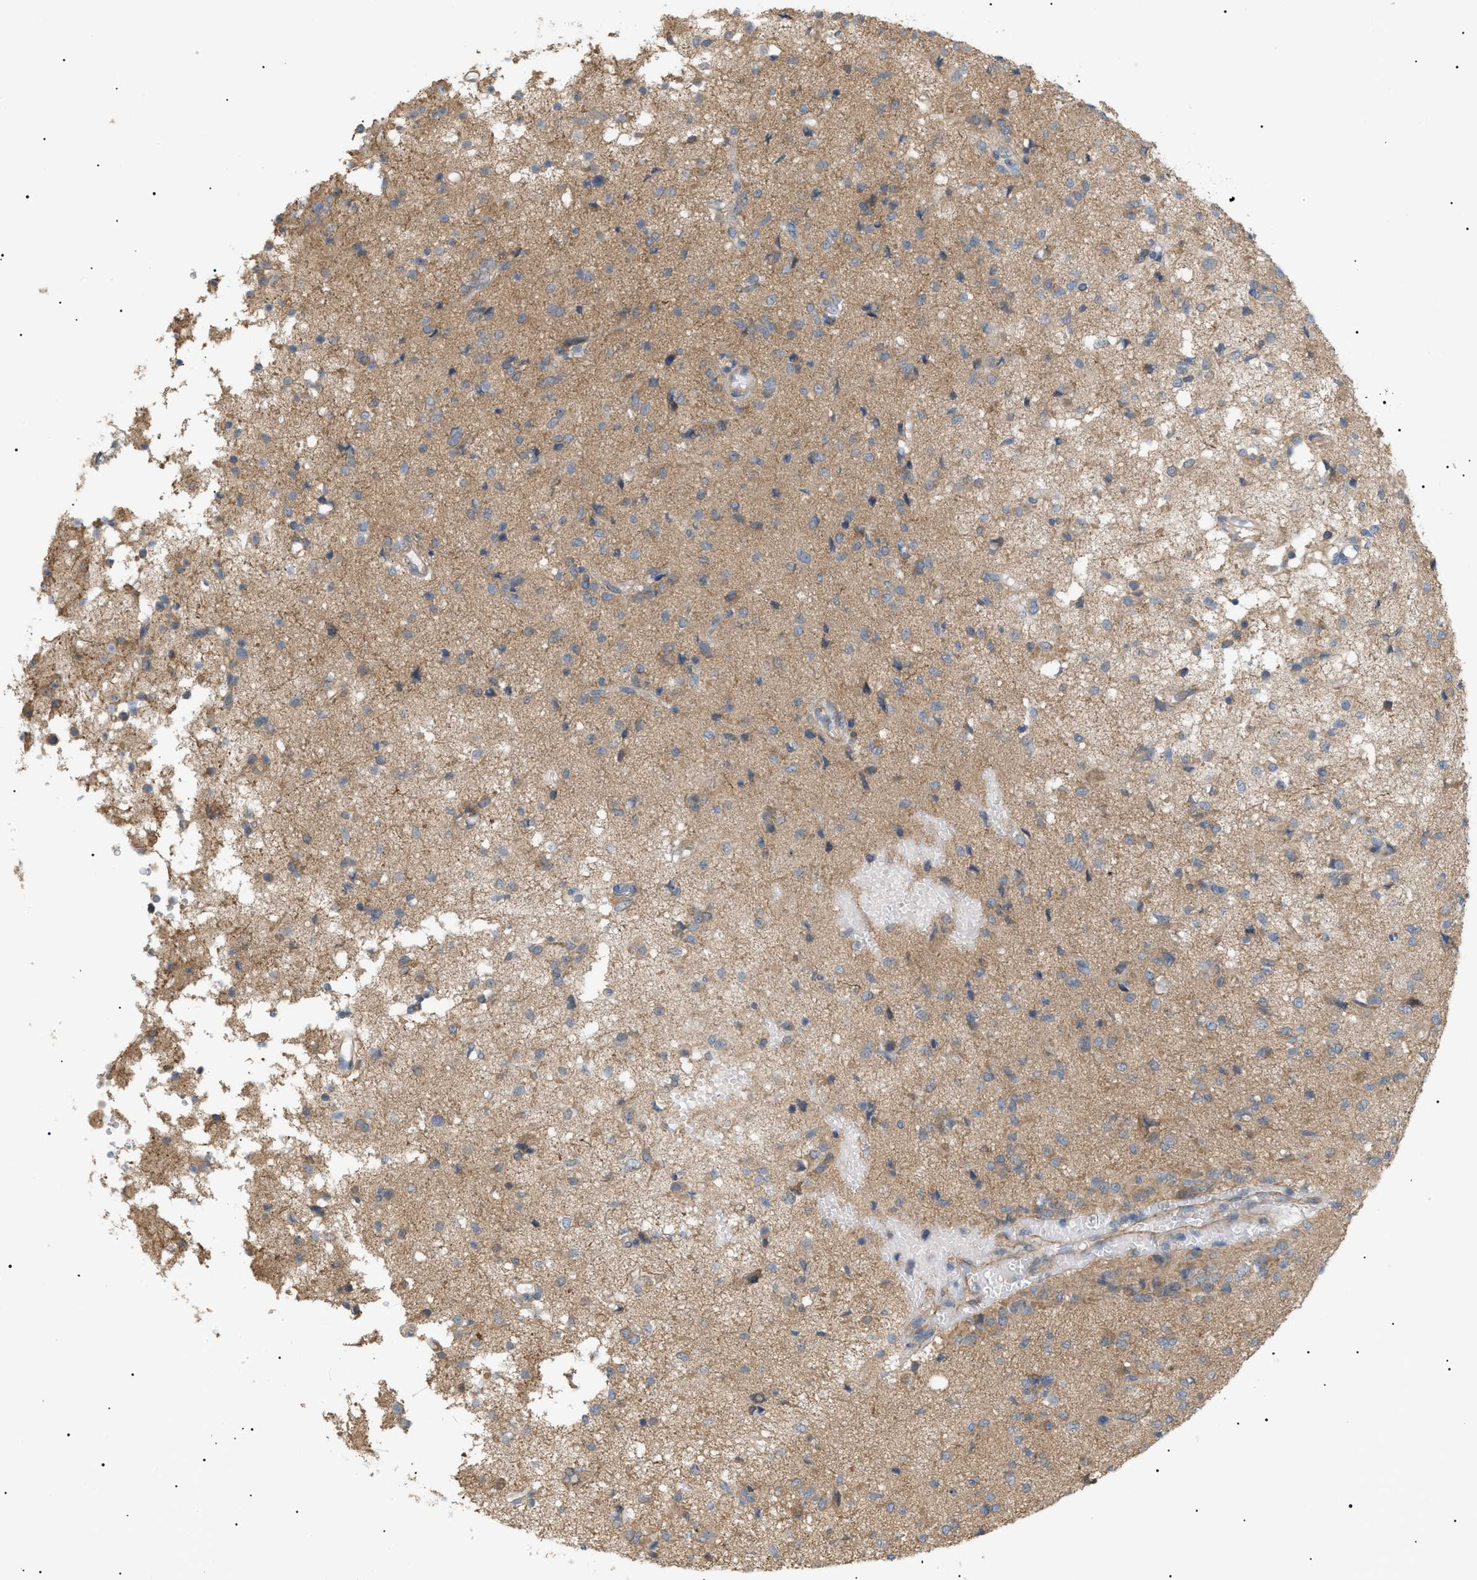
{"staining": {"intensity": "weak", "quantity": ">75%", "location": "cytoplasmic/membranous"}, "tissue": "glioma", "cell_type": "Tumor cells", "image_type": "cancer", "snomed": [{"axis": "morphology", "description": "Glioma, malignant, High grade"}, {"axis": "topography", "description": "Brain"}], "caption": "DAB (3,3'-diaminobenzidine) immunohistochemical staining of glioma displays weak cytoplasmic/membranous protein expression in approximately >75% of tumor cells. (DAB (3,3'-diaminobenzidine) IHC with brightfield microscopy, high magnification).", "gene": "IRS2", "patient": {"sex": "female", "age": 59}}